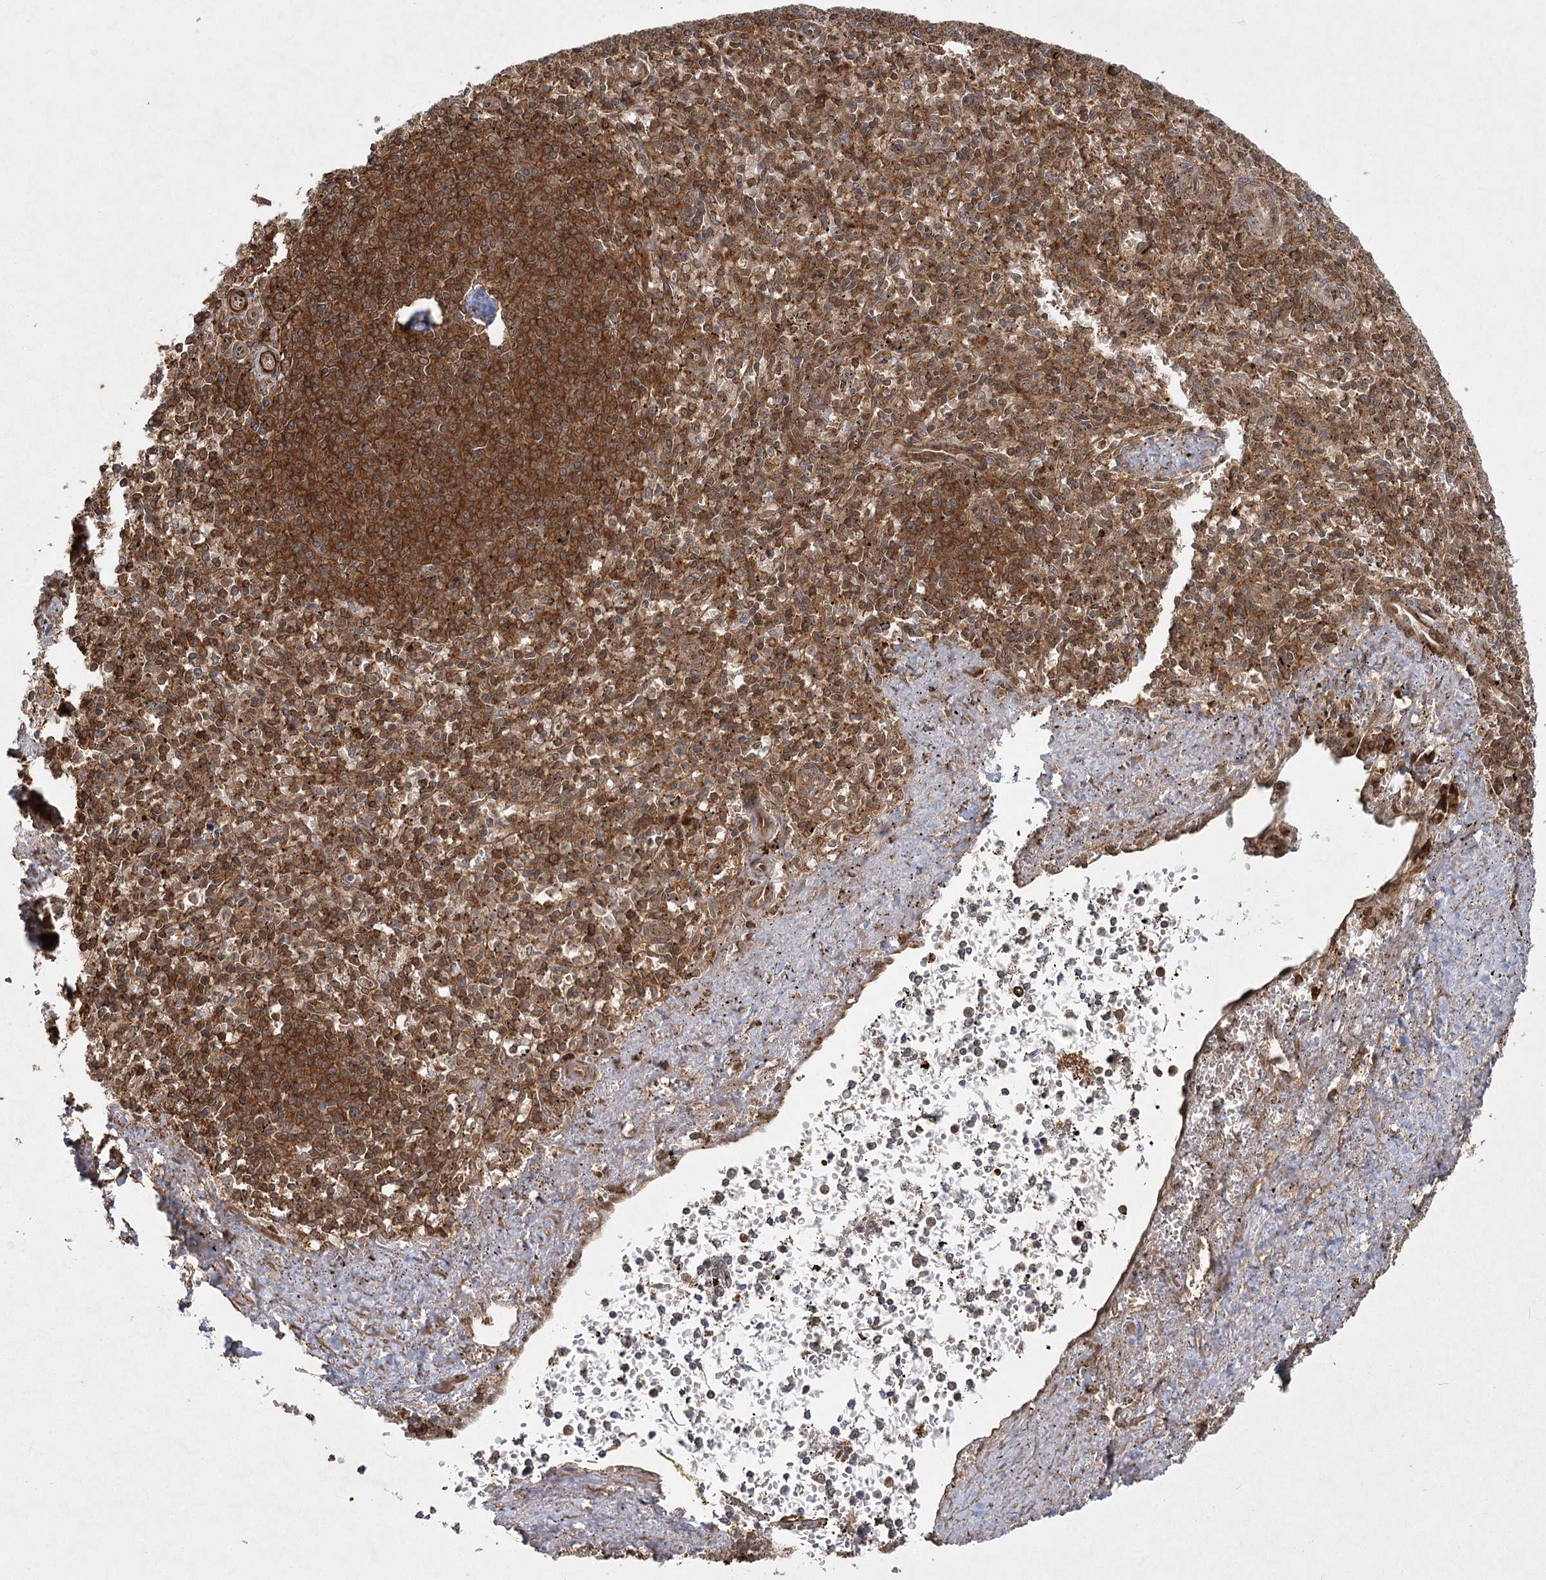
{"staining": {"intensity": "moderate", "quantity": ">75%", "location": "cytoplasmic/membranous"}, "tissue": "spleen", "cell_type": "Cells in red pulp", "image_type": "normal", "snomed": [{"axis": "morphology", "description": "Normal tissue, NOS"}, {"axis": "topography", "description": "Spleen"}], "caption": "The histopathology image demonstrates a brown stain indicating the presence of a protein in the cytoplasmic/membranous of cells in red pulp in spleen.", "gene": "MDFIC", "patient": {"sex": "male", "age": 72}}